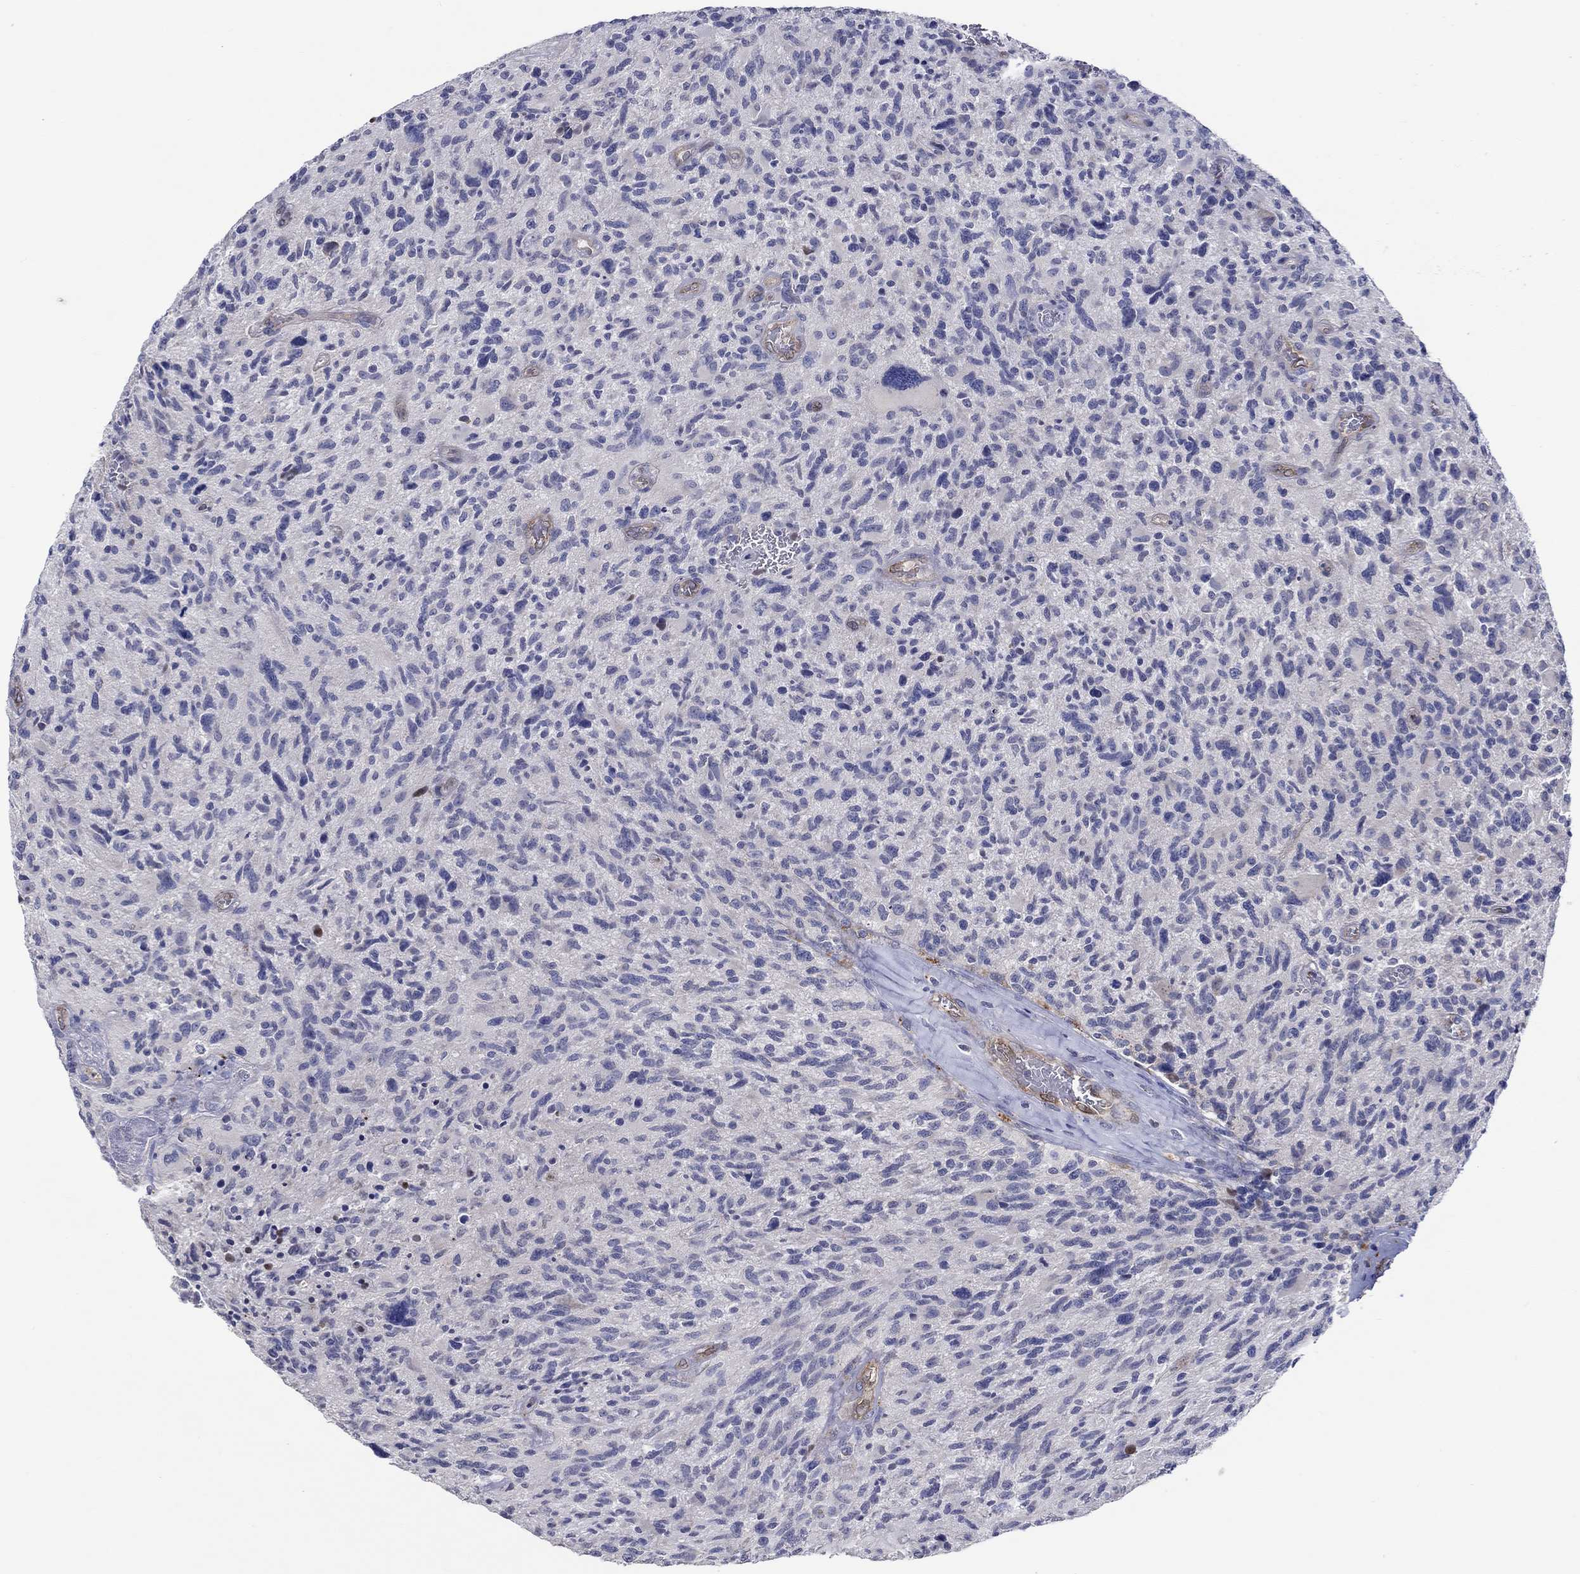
{"staining": {"intensity": "negative", "quantity": "none", "location": "none"}, "tissue": "glioma", "cell_type": "Tumor cells", "image_type": "cancer", "snomed": [{"axis": "morphology", "description": "Glioma, malignant, NOS"}, {"axis": "morphology", "description": "Glioma, malignant, High grade"}, {"axis": "topography", "description": "Brain"}], "caption": "Human glioma stained for a protein using immunohistochemistry (IHC) demonstrates no expression in tumor cells.", "gene": "ERMP1", "patient": {"sex": "female", "age": 71}}